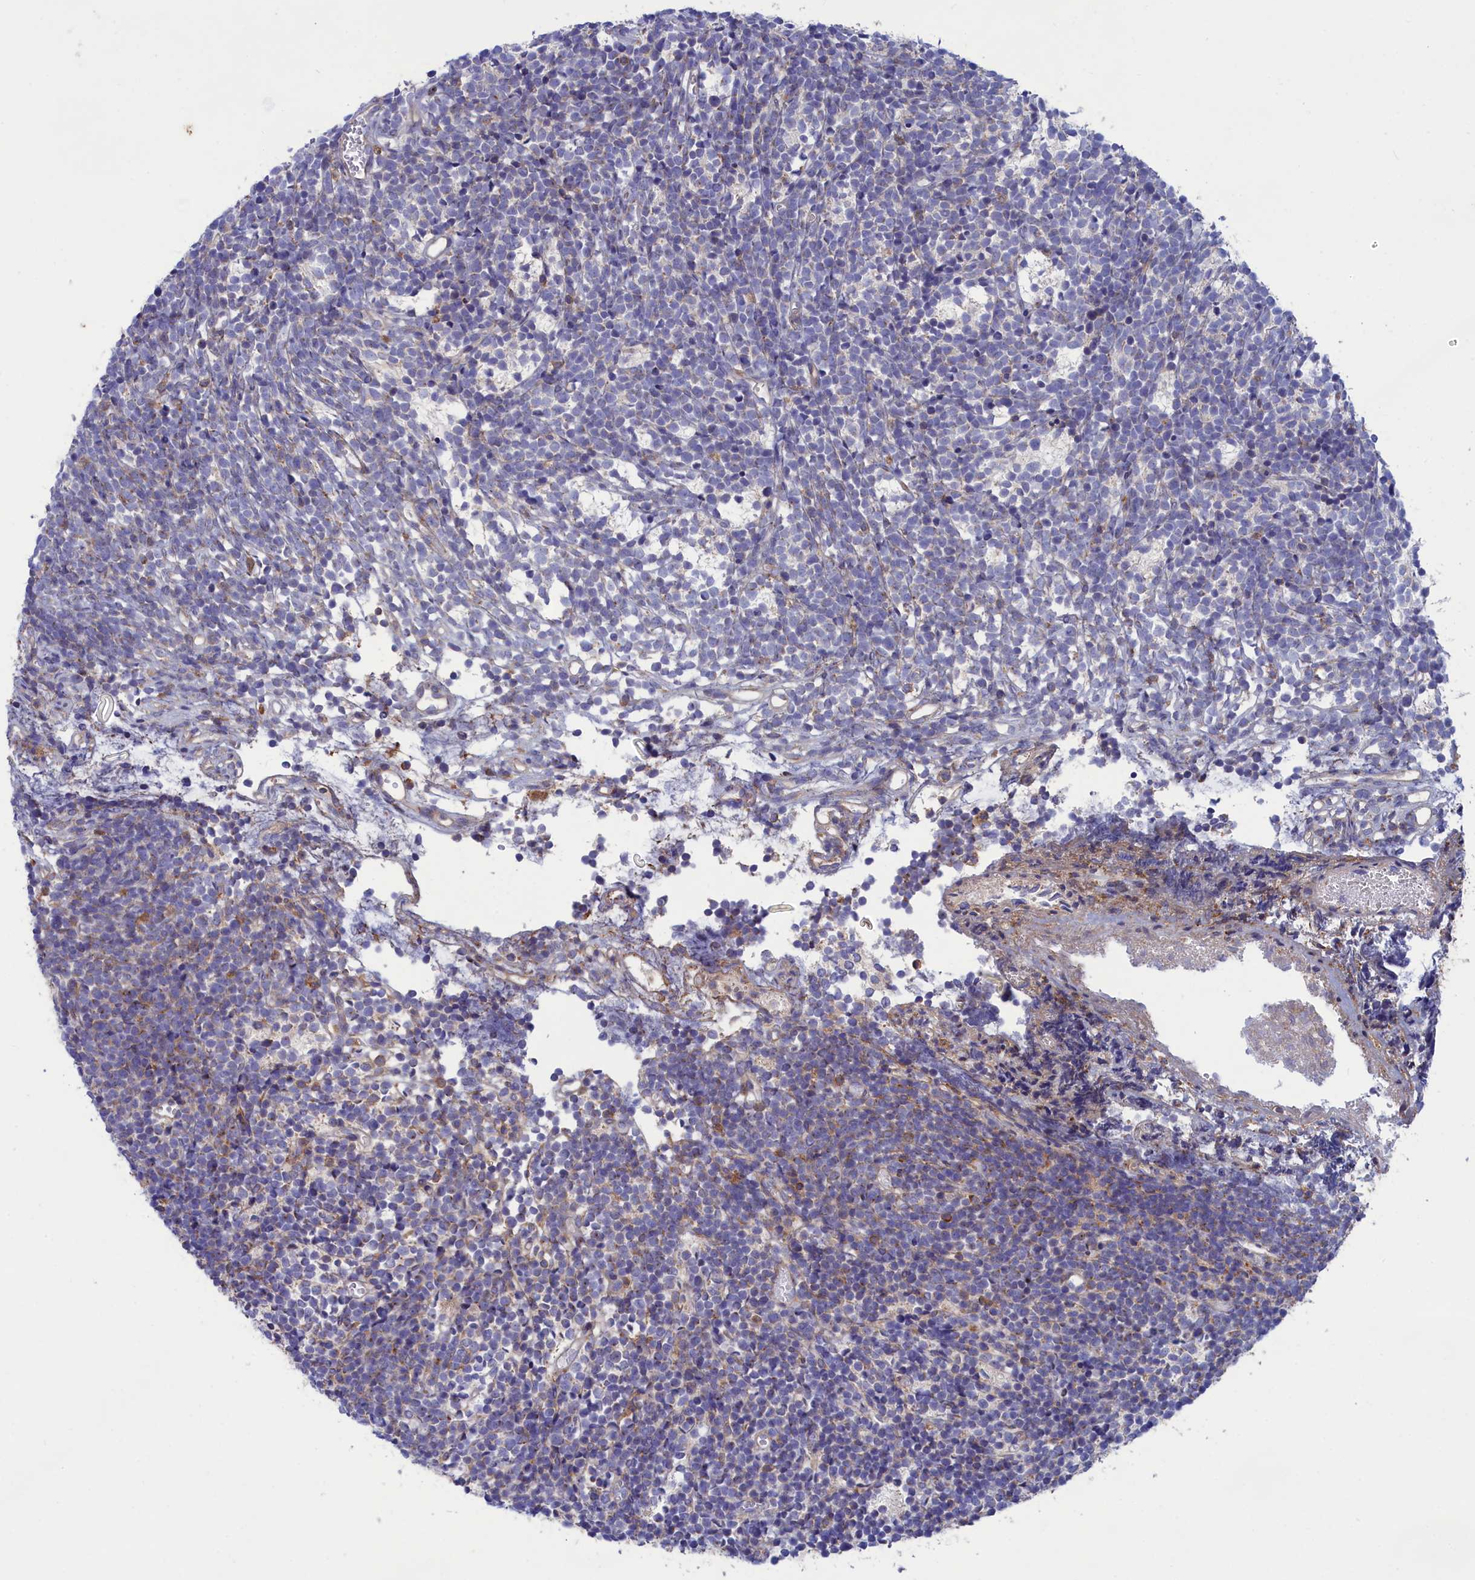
{"staining": {"intensity": "negative", "quantity": "none", "location": "none"}, "tissue": "glioma", "cell_type": "Tumor cells", "image_type": "cancer", "snomed": [{"axis": "morphology", "description": "Glioma, malignant, Low grade"}, {"axis": "topography", "description": "Brain"}], "caption": "Immunohistochemistry photomicrograph of neoplastic tissue: glioma stained with DAB demonstrates no significant protein positivity in tumor cells.", "gene": "SCAMP4", "patient": {"sex": "female", "age": 1}}